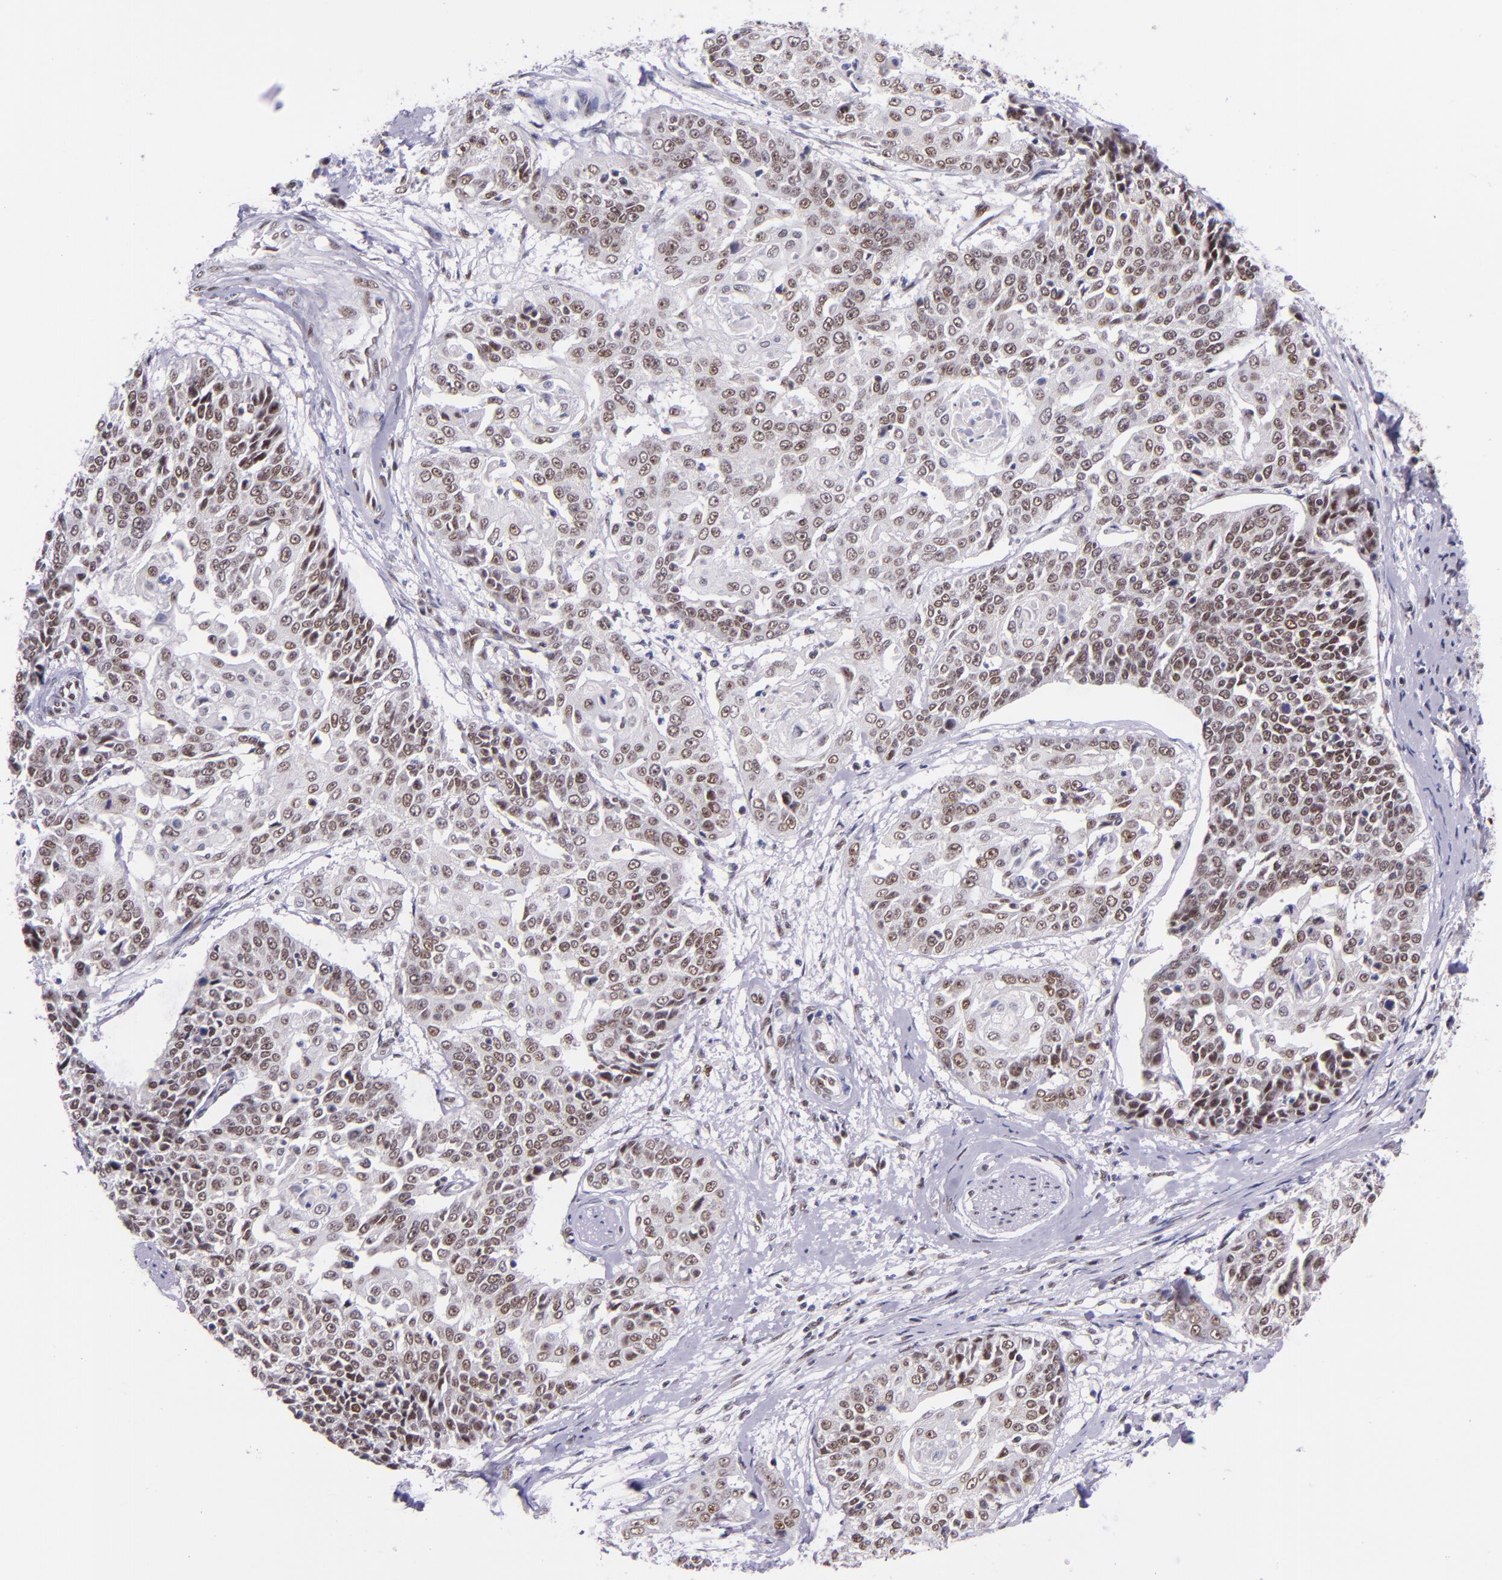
{"staining": {"intensity": "moderate", "quantity": "25%-75%", "location": "nuclear"}, "tissue": "cervical cancer", "cell_type": "Tumor cells", "image_type": "cancer", "snomed": [{"axis": "morphology", "description": "Squamous cell carcinoma, NOS"}, {"axis": "topography", "description": "Cervix"}], "caption": "Brown immunohistochemical staining in human cervical squamous cell carcinoma demonstrates moderate nuclear expression in about 25%-75% of tumor cells. The staining was performed using DAB, with brown indicating positive protein expression. Nuclei are stained blue with hematoxylin.", "gene": "GPKOW", "patient": {"sex": "female", "age": 64}}